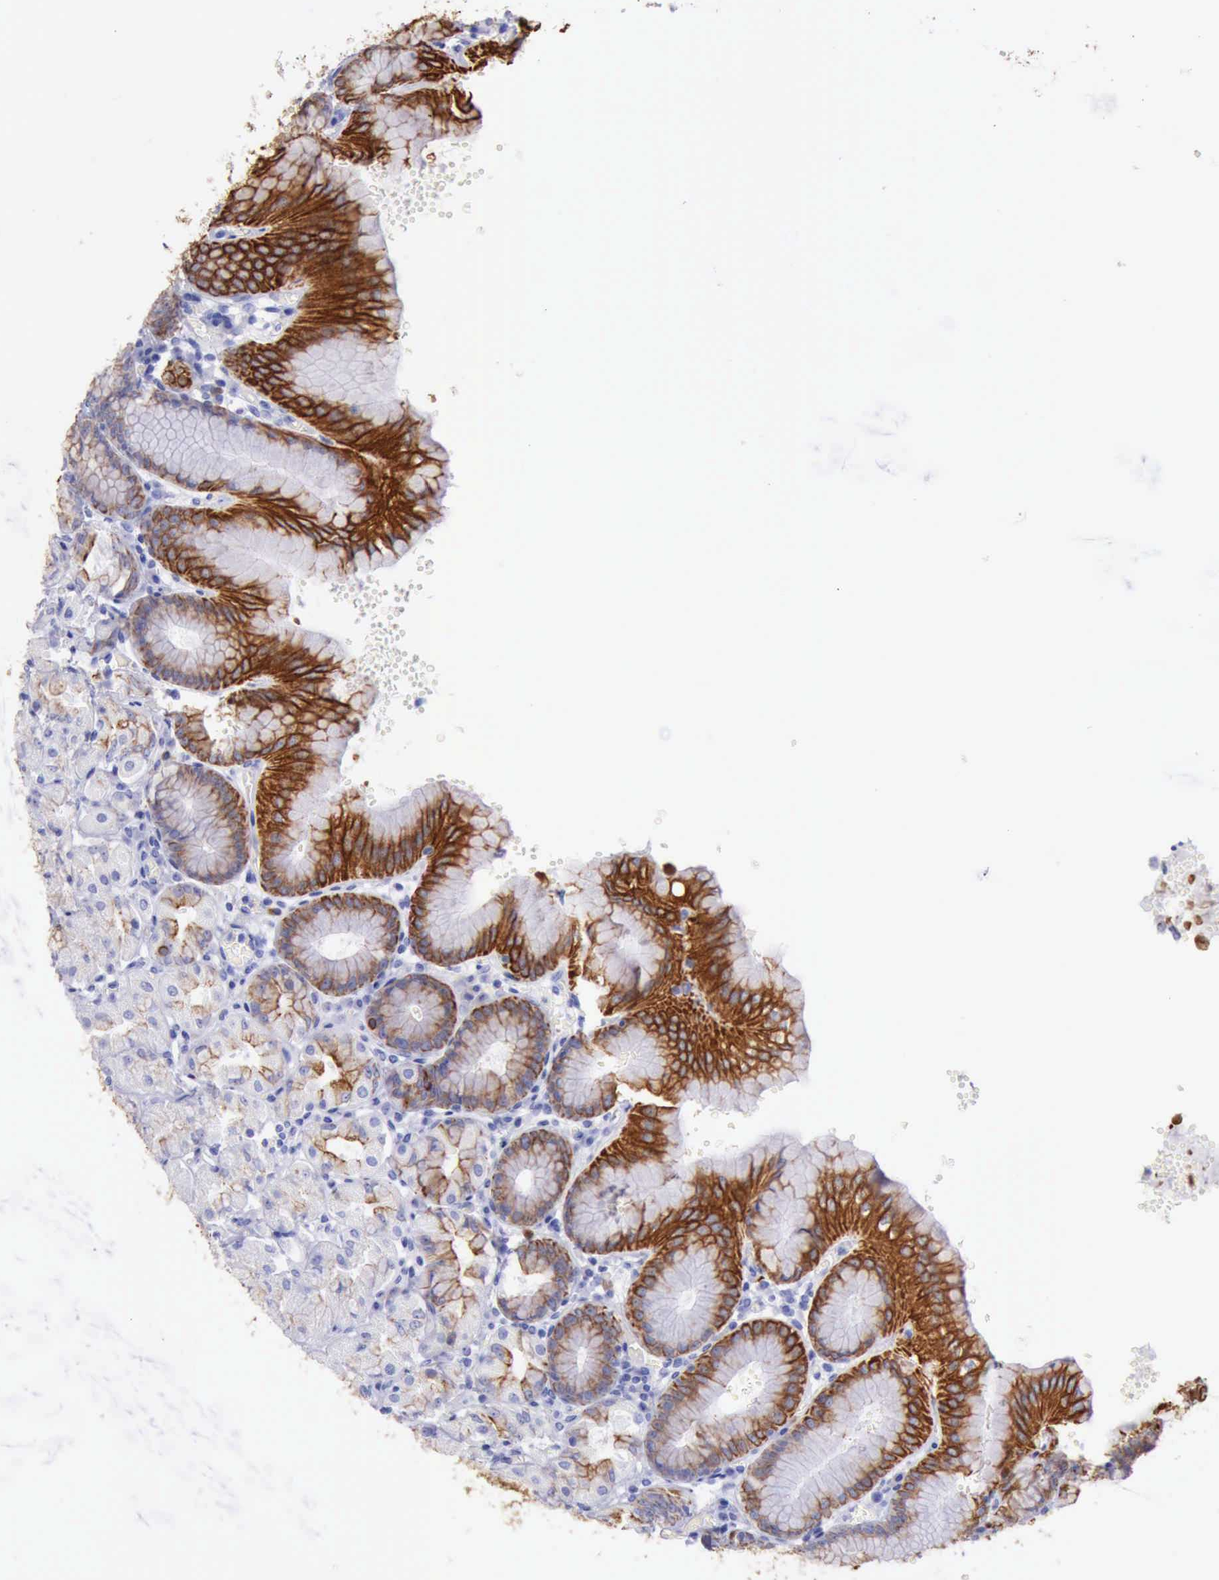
{"staining": {"intensity": "strong", "quantity": ">75%", "location": "cytoplasmic/membranous"}, "tissue": "stomach", "cell_type": "Glandular cells", "image_type": "normal", "snomed": [{"axis": "morphology", "description": "Normal tissue, NOS"}, {"axis": "topography", "description": "Stomach, upper"}, {"axis": "topography", "description": "Stomach"}], "caption": "Stomach stained with DAB immunohistochemistry (IHC) demonstrates high levels of strong cytoplasmic/membranous expression in approximately >75% of glandular cells. (DAB (3,3'-diaminobenzidine) IHC with brightfield microscopy, high magnification).", "gene": "KRT8", "patient": {"sex": "male", "age": 76}}